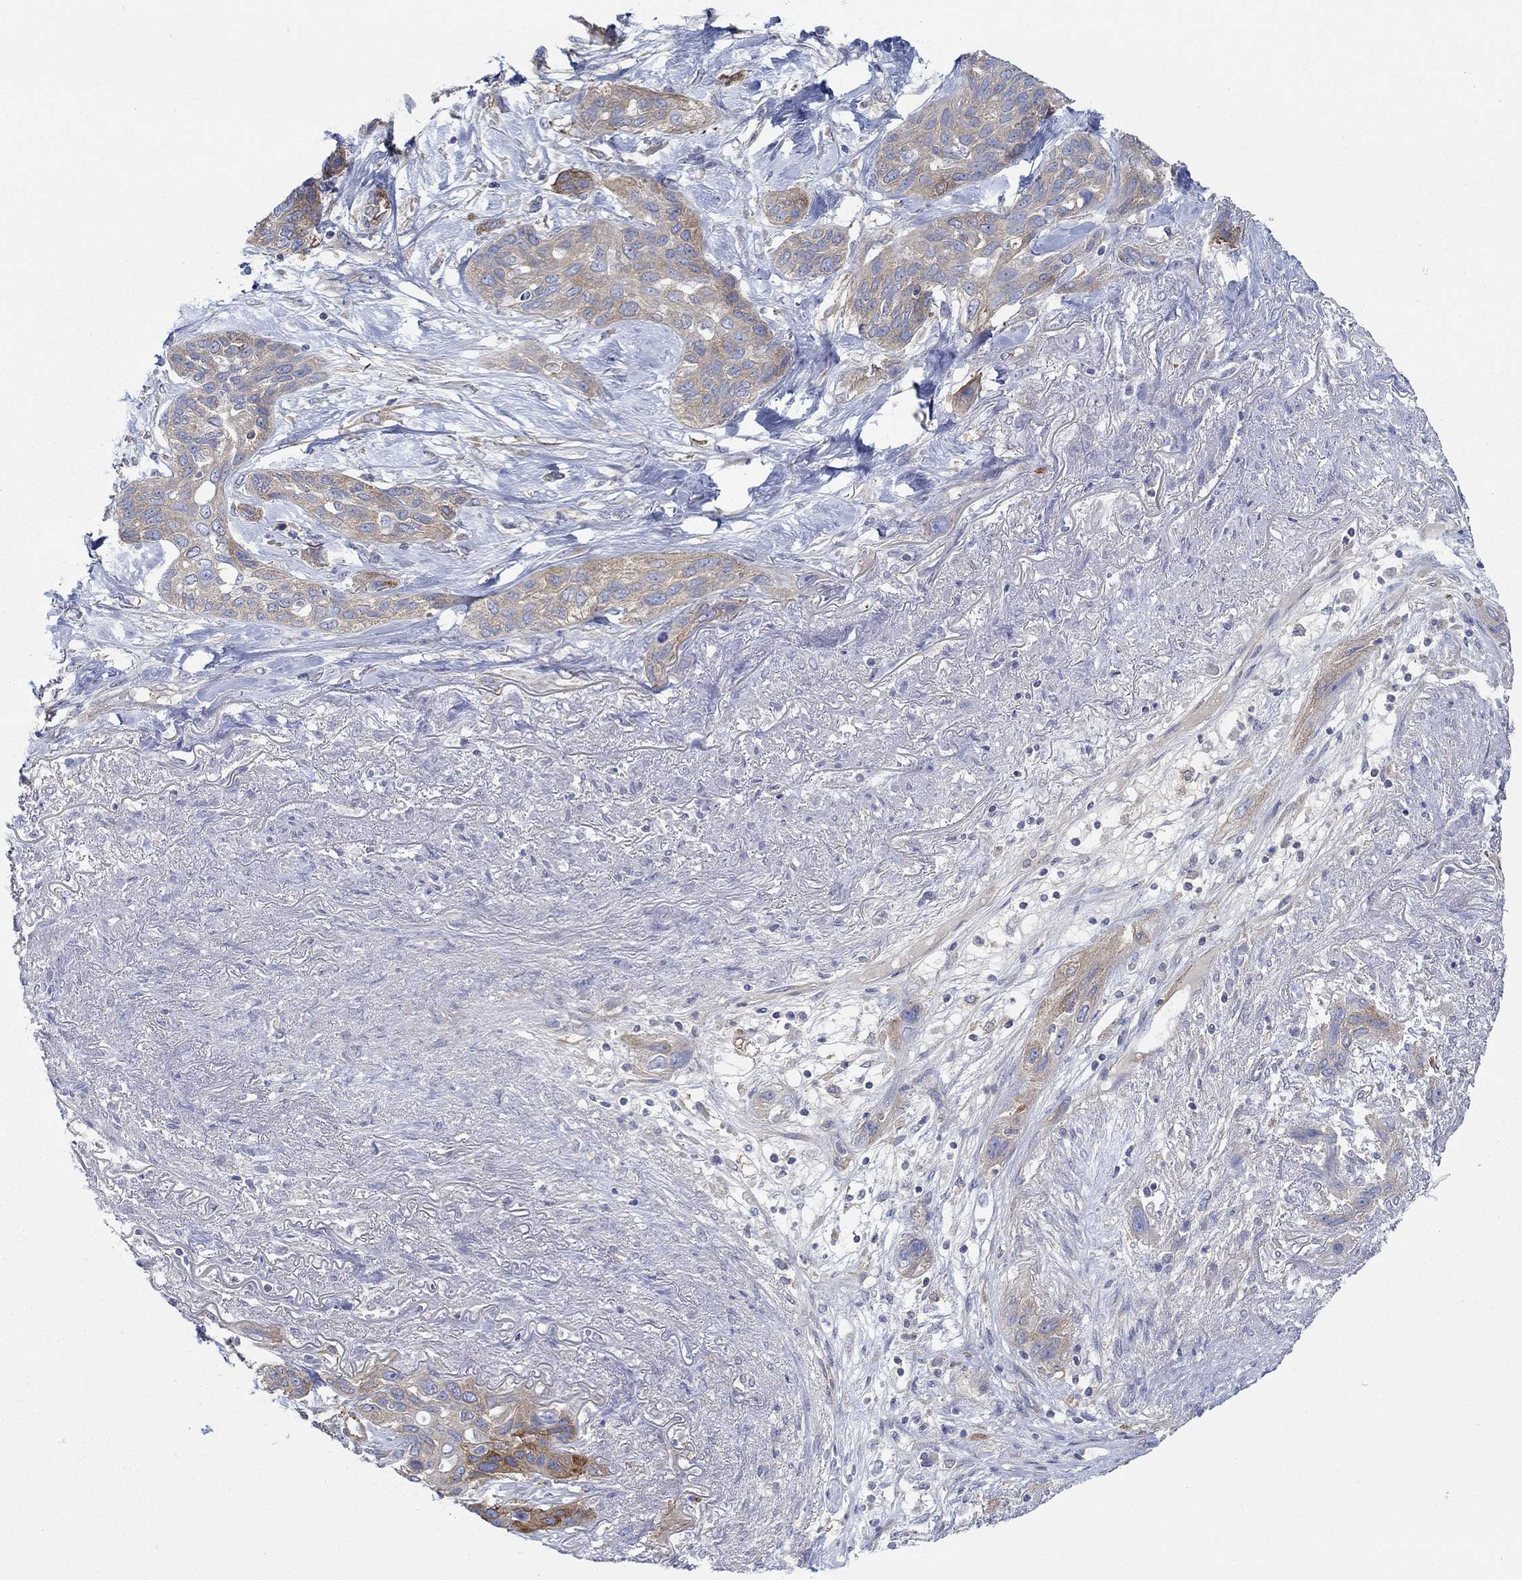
{"staining": {"intensity": "moderate", "quantity": "<25%", "location": "cytoplasmic/membranous"}, "tissue": "lung cancer", "cell_type": "Tumor cells", "image_type": "cancer", "snomed": [{"axis": "morphology", "description": "Squamous cell carcinoma, NOS"}, {"axis": "topography", "description": "Lung"}], "caption": "Lung cancer (squamous cell carcinoma) stained for a protein demonstrates moderate cytoplasmic/membranous positivity in tumor cells. The staining was performed using DAB (3,3'-diaminobenzidine) to visualize the protein expression in brown, while the nuclei were stained in blue with hematoxylin (Magnification: 20x).", "gene": "SPAG9", "patient": {"sex": "female", "age": 70}}